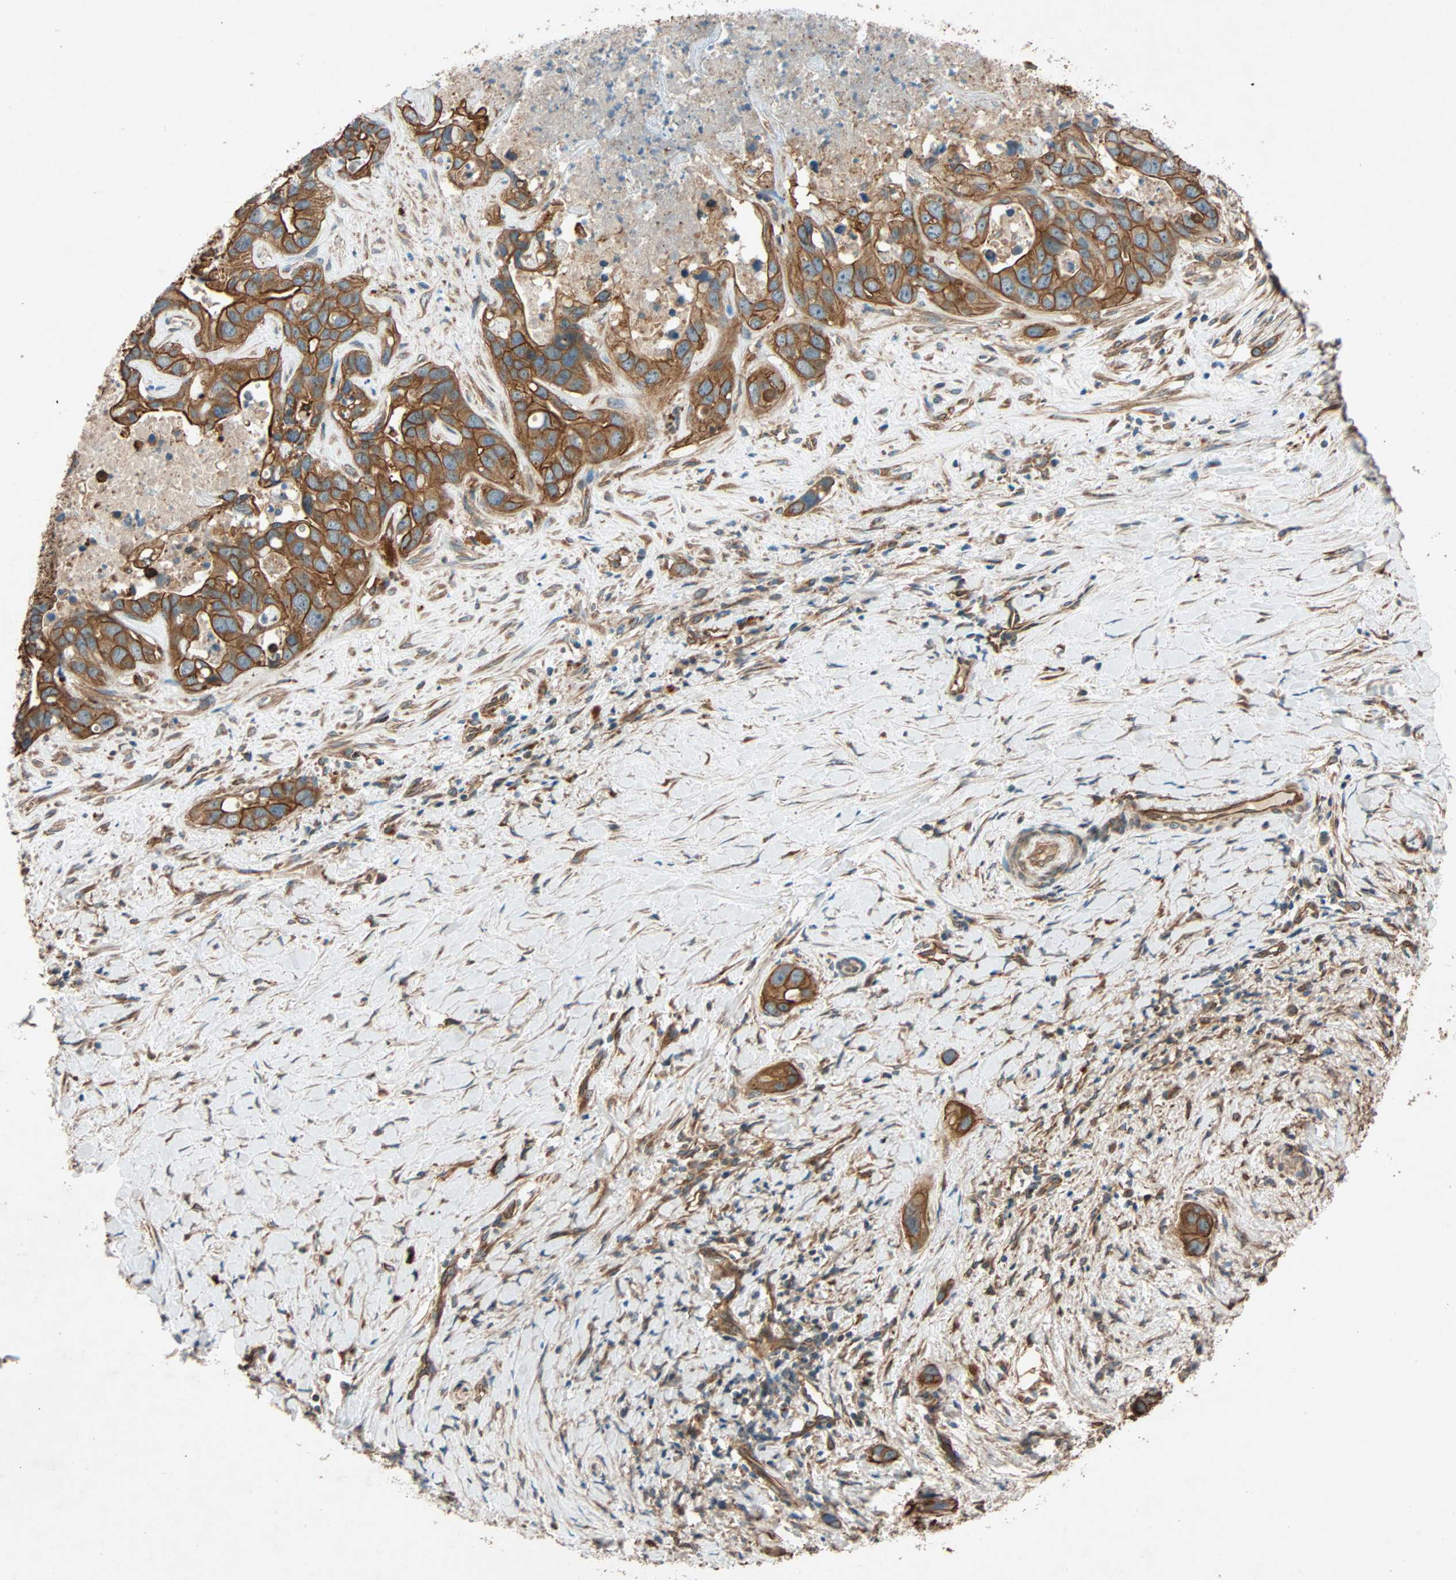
{"staining": {"intensity": "strong", "quantity": ">75%", "location": "cytoplasmic/membranous"}, "tissue": "liver cancer", "cell_type": "Tumor cells", "image_type": "cancer", "snomed": [{"axis": "morphology", "description": "Cholangiocarcinoma"}, {"axis": "topography", "description": "Liver"}], "caption": "Strong cytoplasmic/membranous protein expression is identified in approximately >75% of tumor cells in liver cancer (cholangiocarcinoma). The staining was performed using DAB (3,3'-diaminobenzidine), with brown indicating positive protein expression. Nuclei are stained blue with hematoxylin.", "gene": "PHYH", "patient": {"sex": "female", "age": 65}}